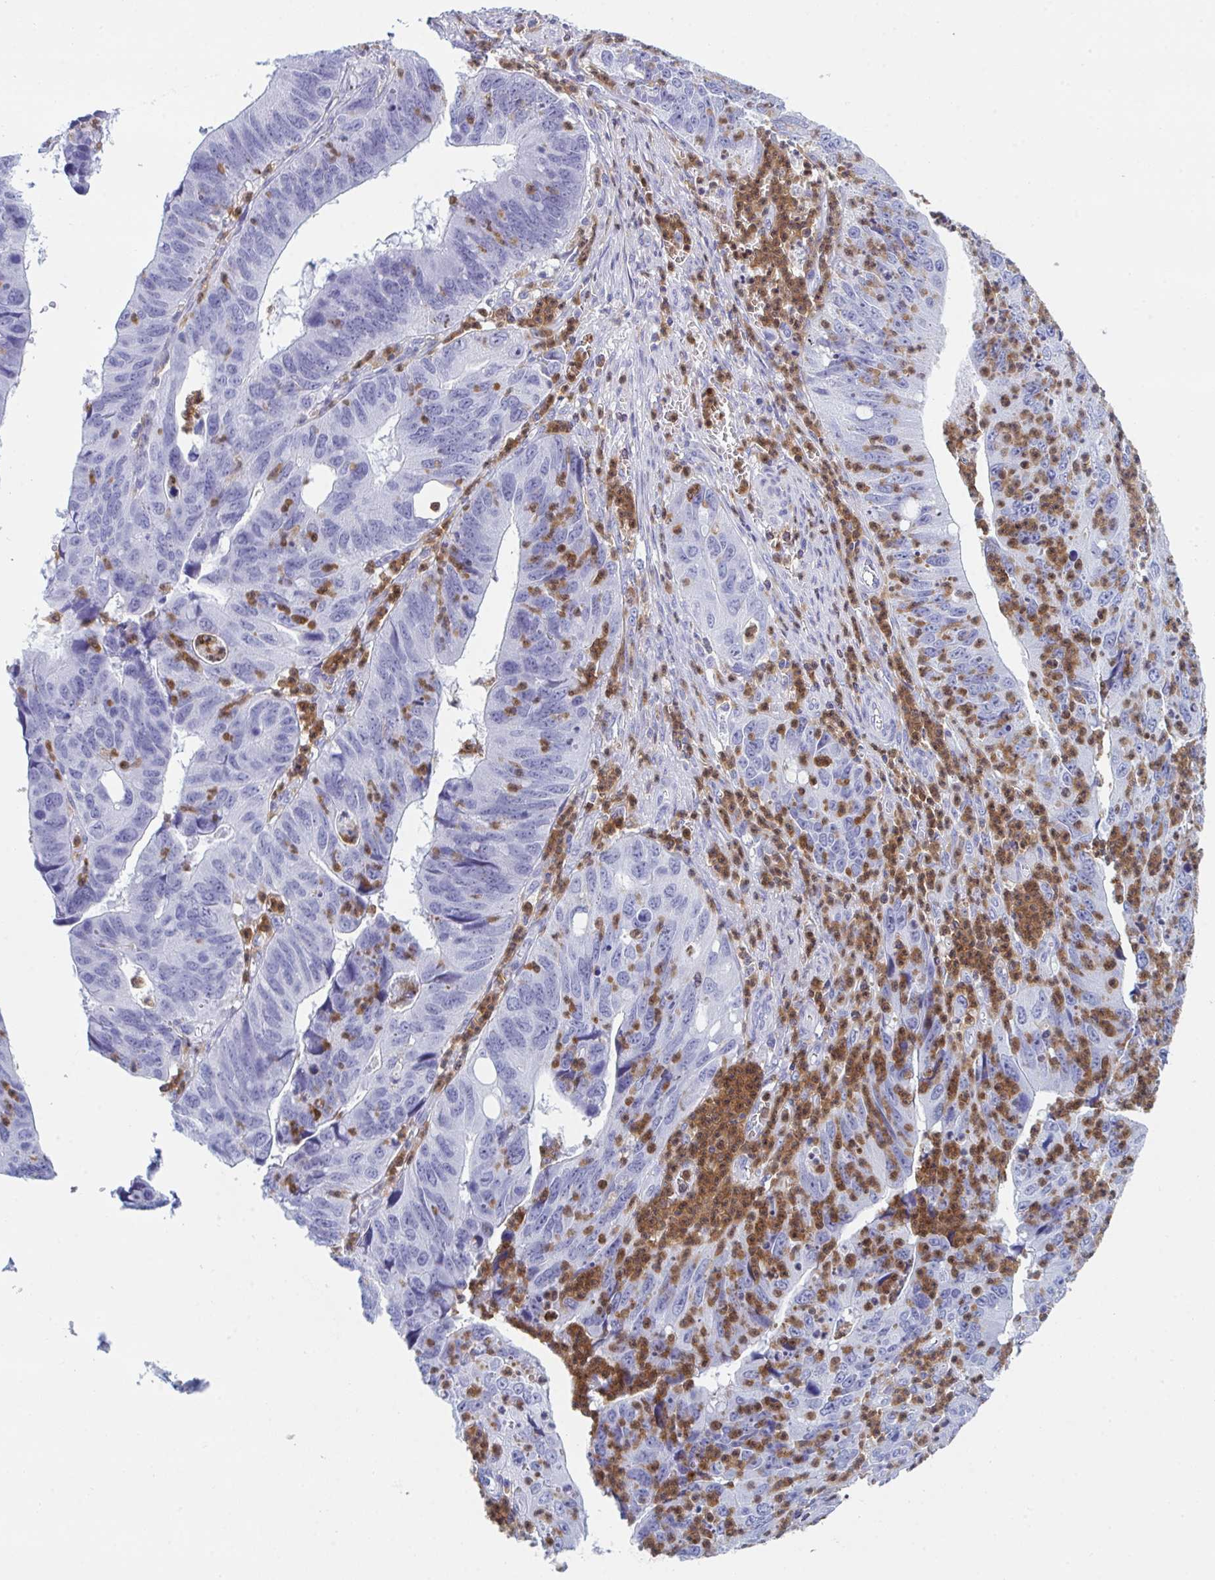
{"staining": {"intensity": "negative", "quantity": "none", "location": "none"}, "tissue": "stomach cancer", "cell_type": "Tumor cells", "image_type": "cancer", "snomed": [{"axis": "morphology", "description": "Adenocarcinoma, NOS"}, {"axis": "topography", "description": "Stomach"}], "caption": "DAB immunohistochemical staining of human stomach cancer (adenocarcinoma) demonstrates no significant staining in tumor cells. The staining is performed using DAB (3,3'-diaminobenzidine) brown chromogen with nuclei counter-stained in using hematoxylin.", "gene": "MYO1F", "patient": {"sex": "male", "age": 59}}